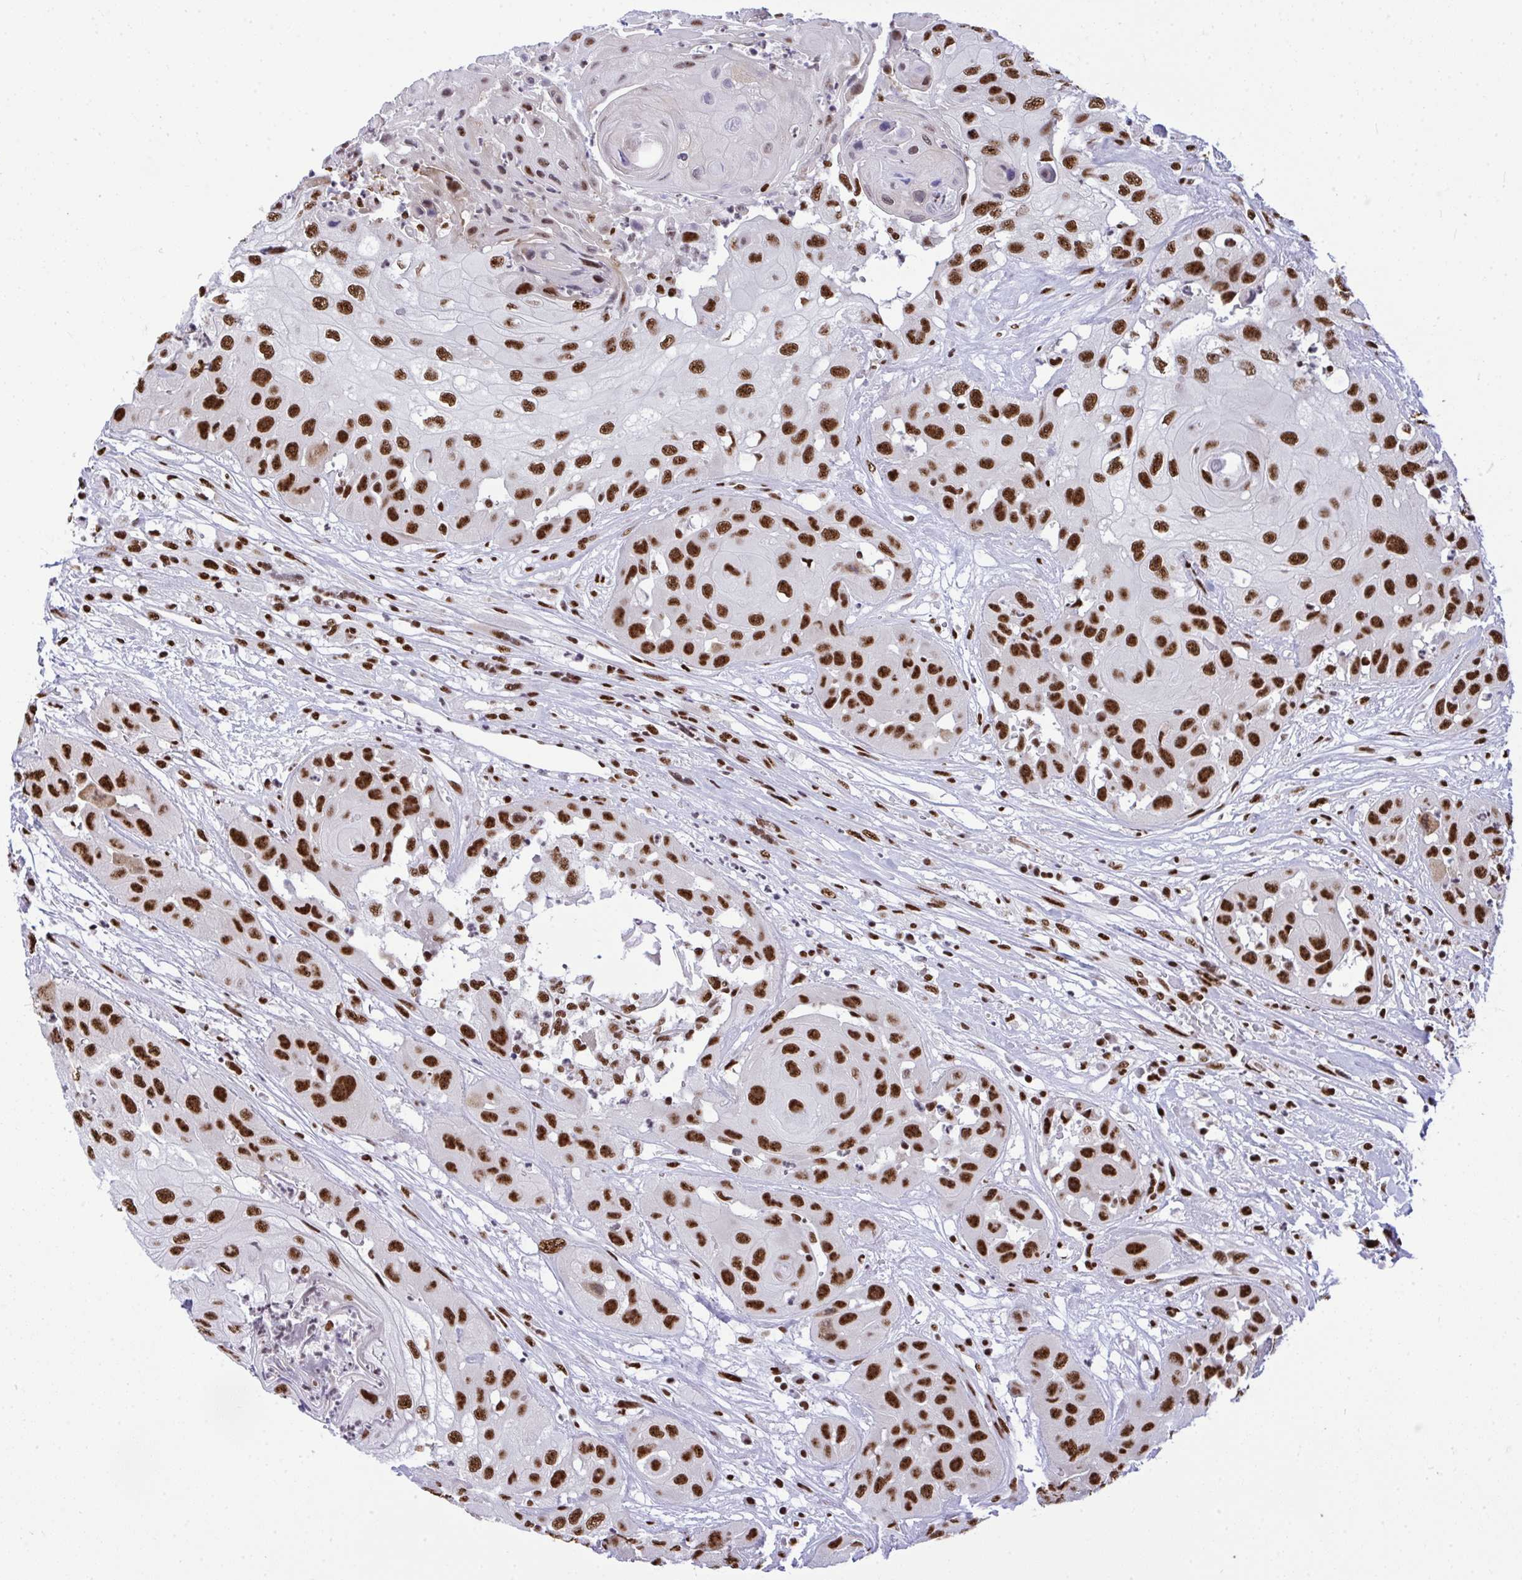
{"staining": {"intensity": "strong", "quantity": ">75%", "location": "nuclear"}, "tissue": "head and neck cancer", "cell_type": "Tumor cells", "image_type": "cancer", "snomed": [{"axis": "morphology", "description": "Squamous cell carcinoma, NOS"}, {"axis": "topography", "description": "Head-Neck"}], "caption": "An image showing strong nuclear staining in about >75% of tumor cells in head and neck squamous cell carcinoma, as visualized by brown immunohistochemical staining.", "gene": "PRPF19", "patient": {"sex": "male", "age": 83}}